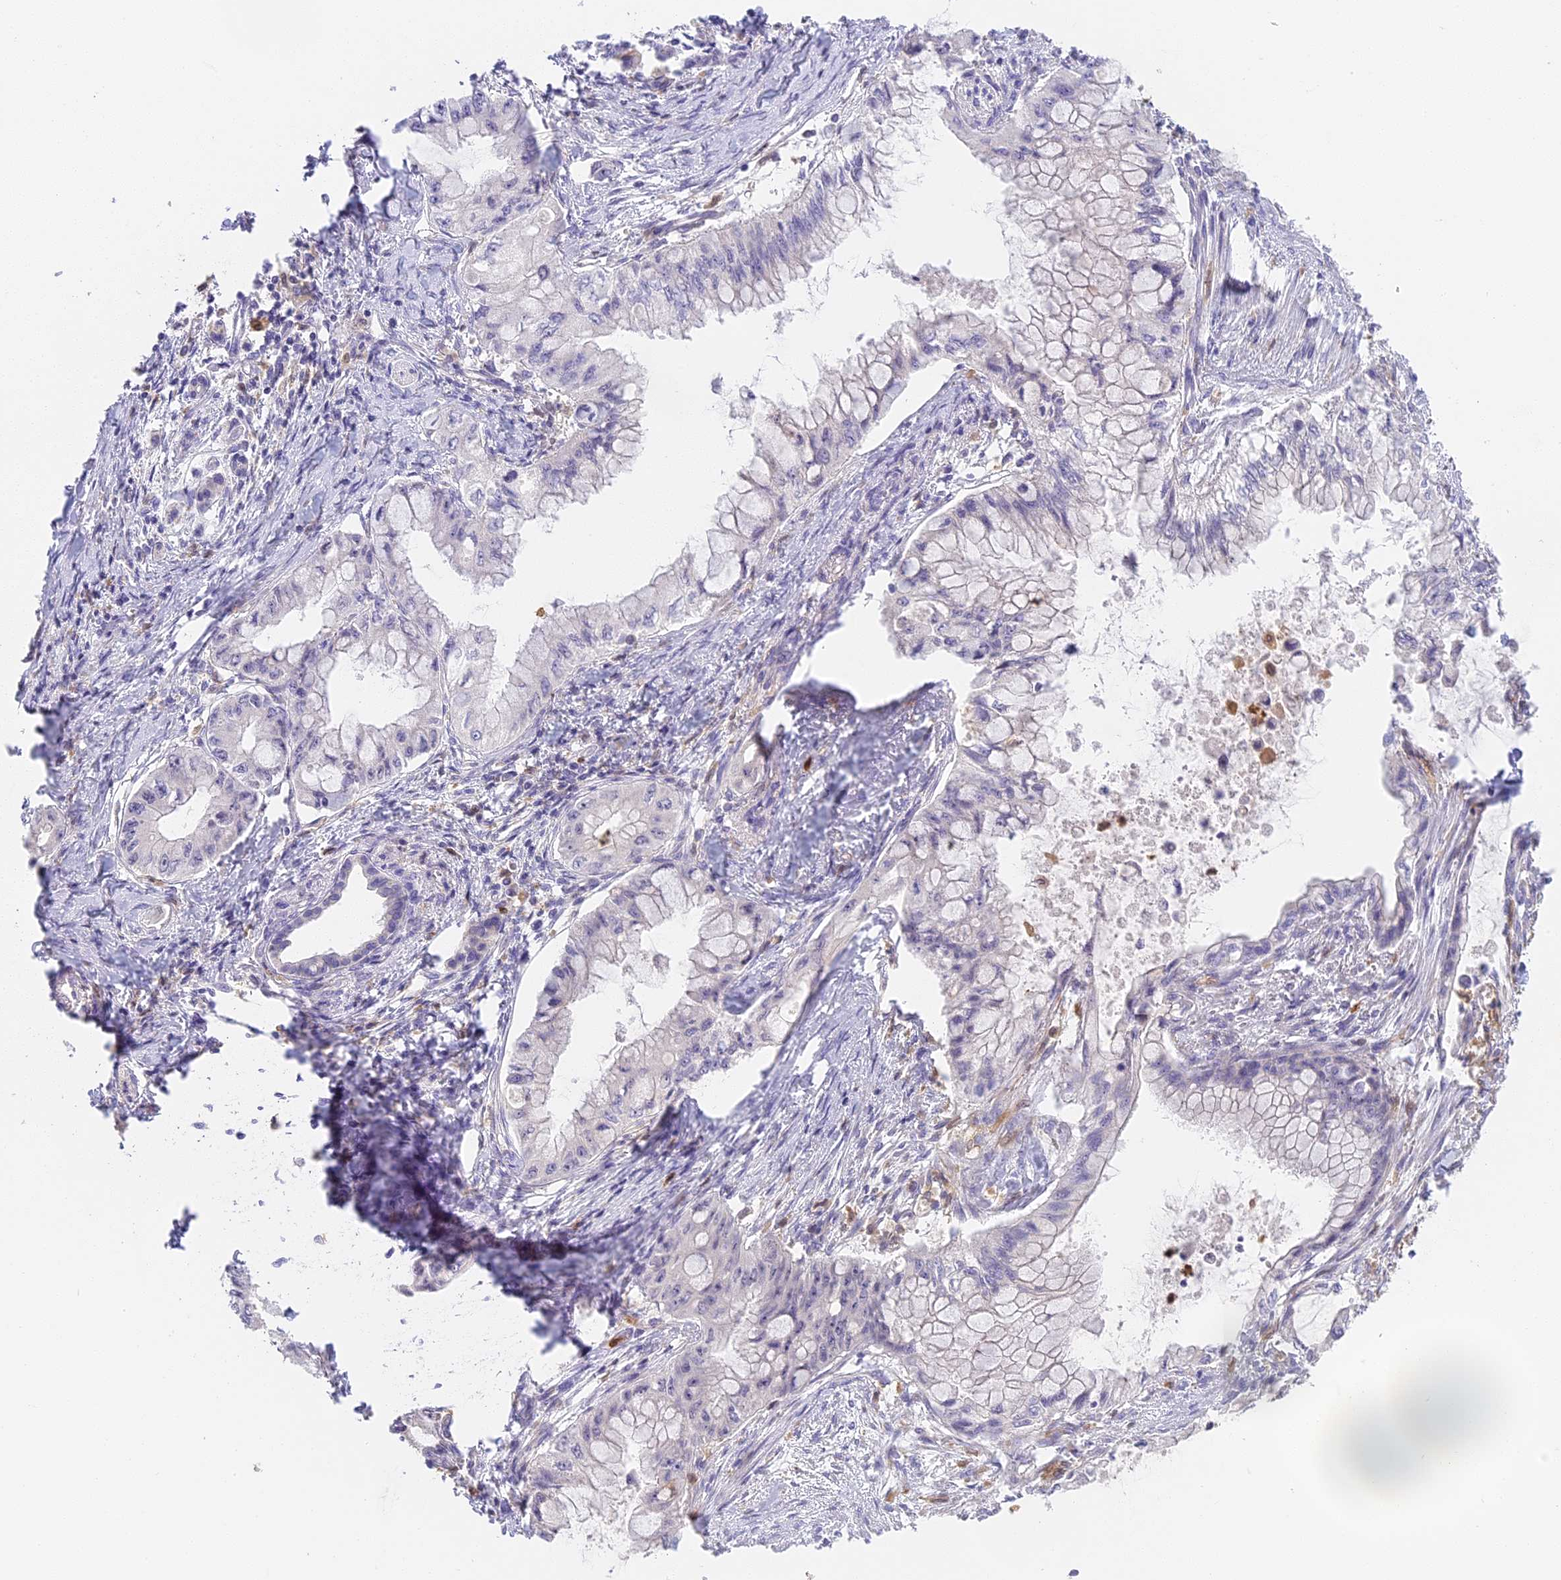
{"staining": {"intensity": "negative", "quantity": "none", "location": "none"}, "tissue": "pancreatic cancer", "cell_type": "Tumor cells", "image_type": "cancer", "snomed": [{"axis": "morphology", "description": "Adenocarcinoma, NOS"}, {"axis": "topography", "description": "Pancreas"}], "caption": "Adenocarcinoma (pancreatic) stained for a protein using immunohistochemistry displays no staining tumor cells.", "gene": "NCF4", "patient": {"sex": "male", "age": 48}}